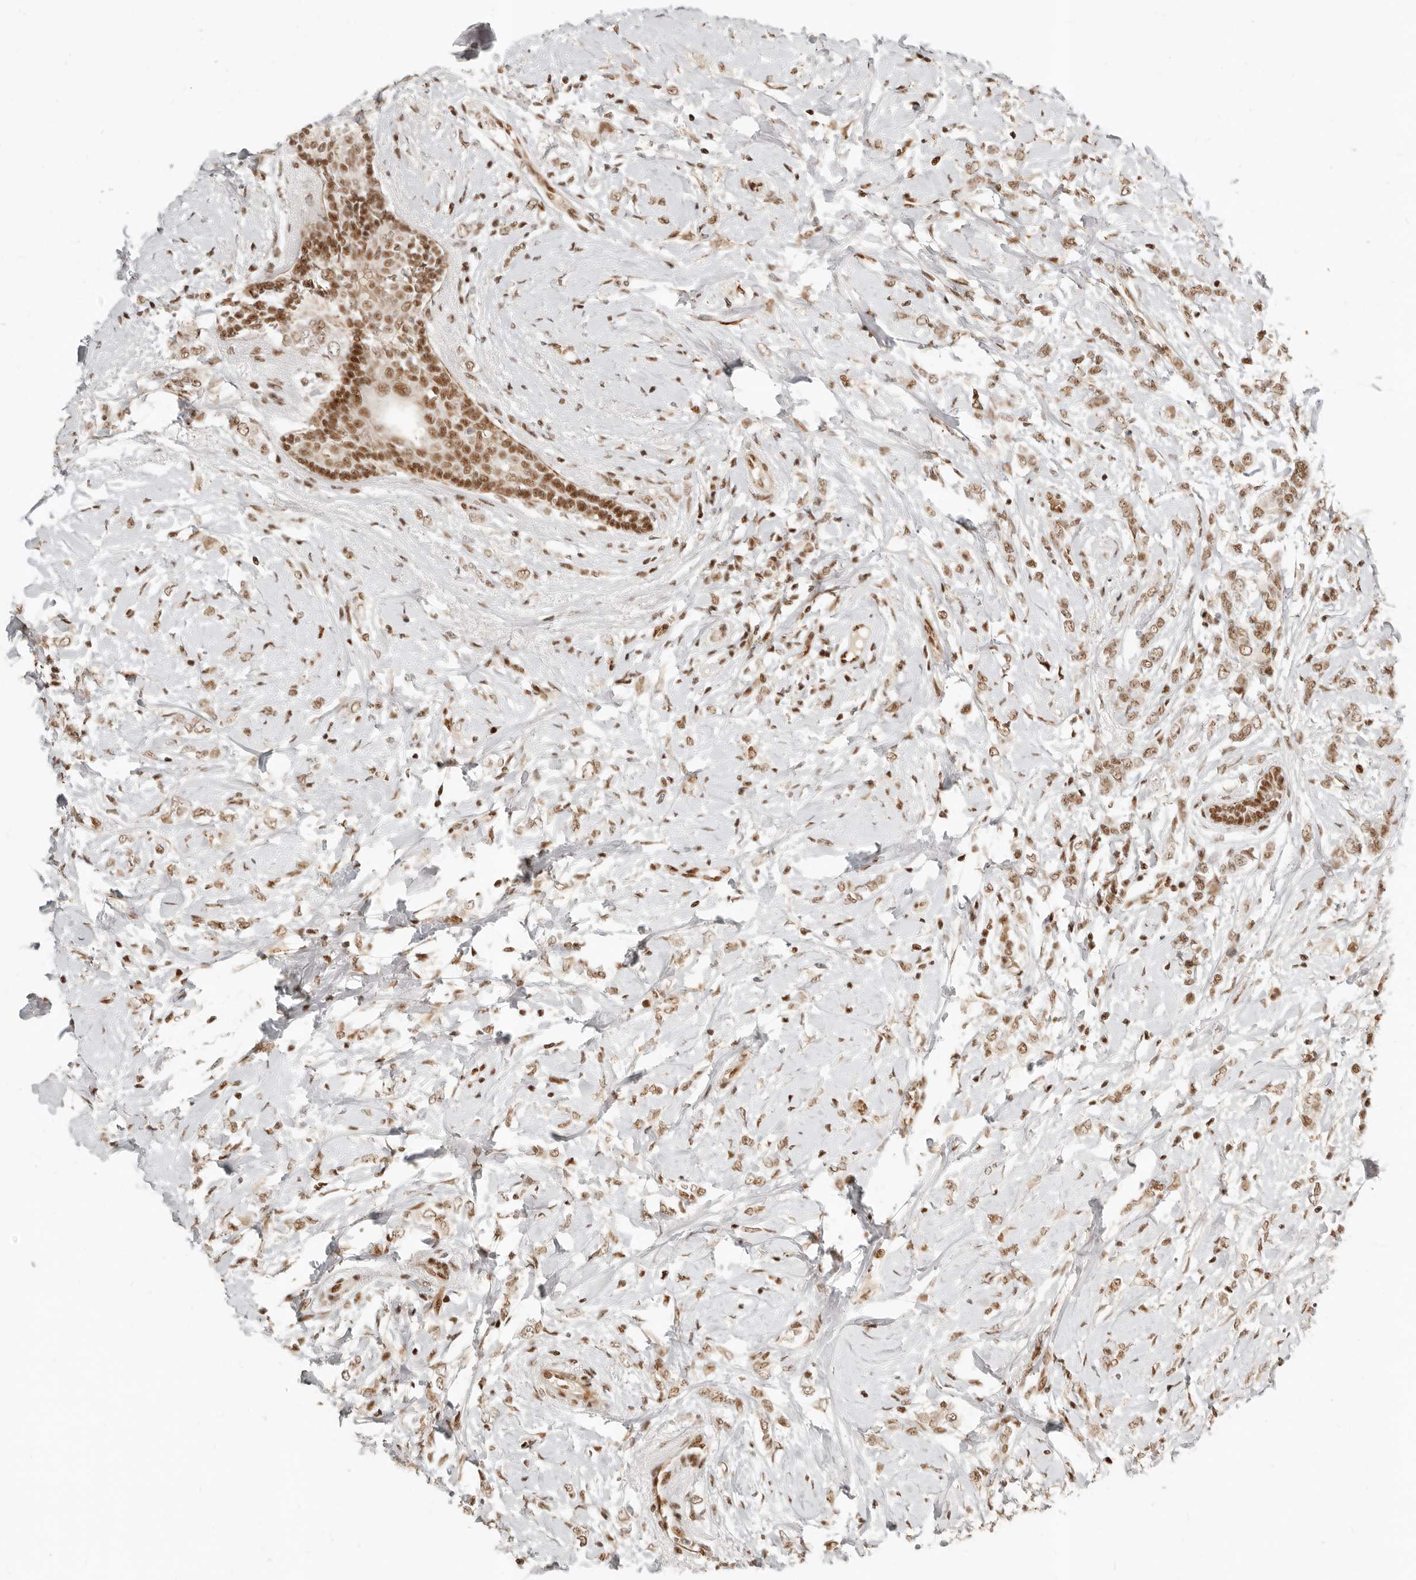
{"staining": {"intensity": "moderate", "quantity": ">75%", "location": "nuclear"}, "tissue": "breast cancer", "cell_type": "Tumor cells", "image_type": "cancer", "snomed": [{"axis": "morphology", "description": "Normal tissue, NOS"}, {"axis": "morphology", "description": "Lobular carcinoma"}, {"axis": "topography", "description": "Breast"}], "caption": "Human breast cancer stained for a protein (brown) reveals moderate nuclear positive positivity in about >75% of tumor cells.", "gene": "GABPA", "patient": {"sex": "female", "age": 47}}